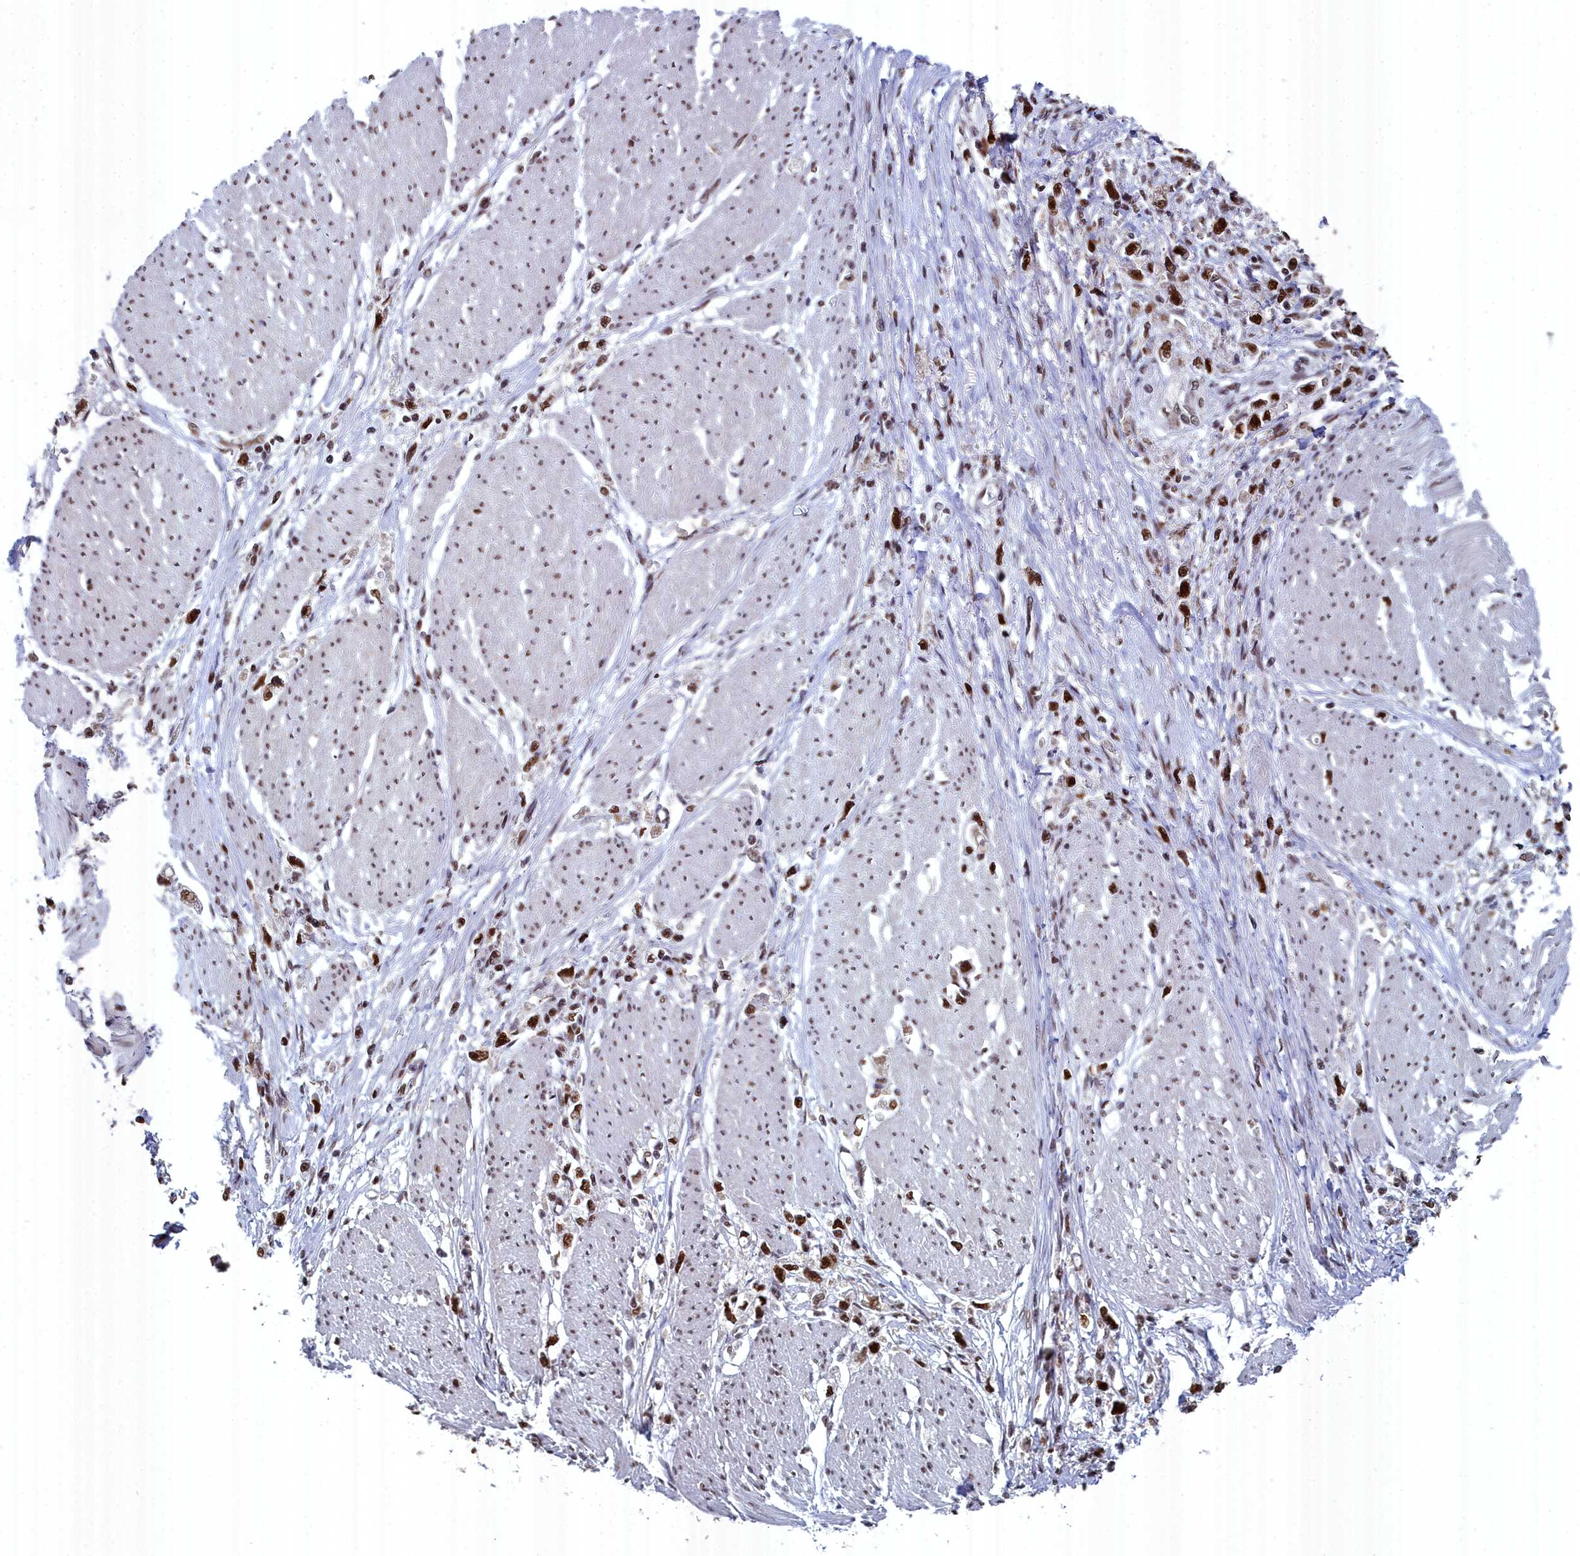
{"staining": {"intensity": "strong", "quantity": ">75%", "location": "nuclear"}, "tissue": "stomach cancer", "cell_type": "Tumor cells", "image_type": "cancer", "snomed": [{"axis": "morphology", "description": "Adenocarcinoma, NOS"}, {"axis": "topography", "description": "Stomach"}], "caption": "This is a histology image of immunohistochemistry (IHC) staining of stomach cancer, which shows strong staining in the nuclear of tumor cells.", "gene": "SF3B3", "patient": {"sex": "female", "age": 59}}